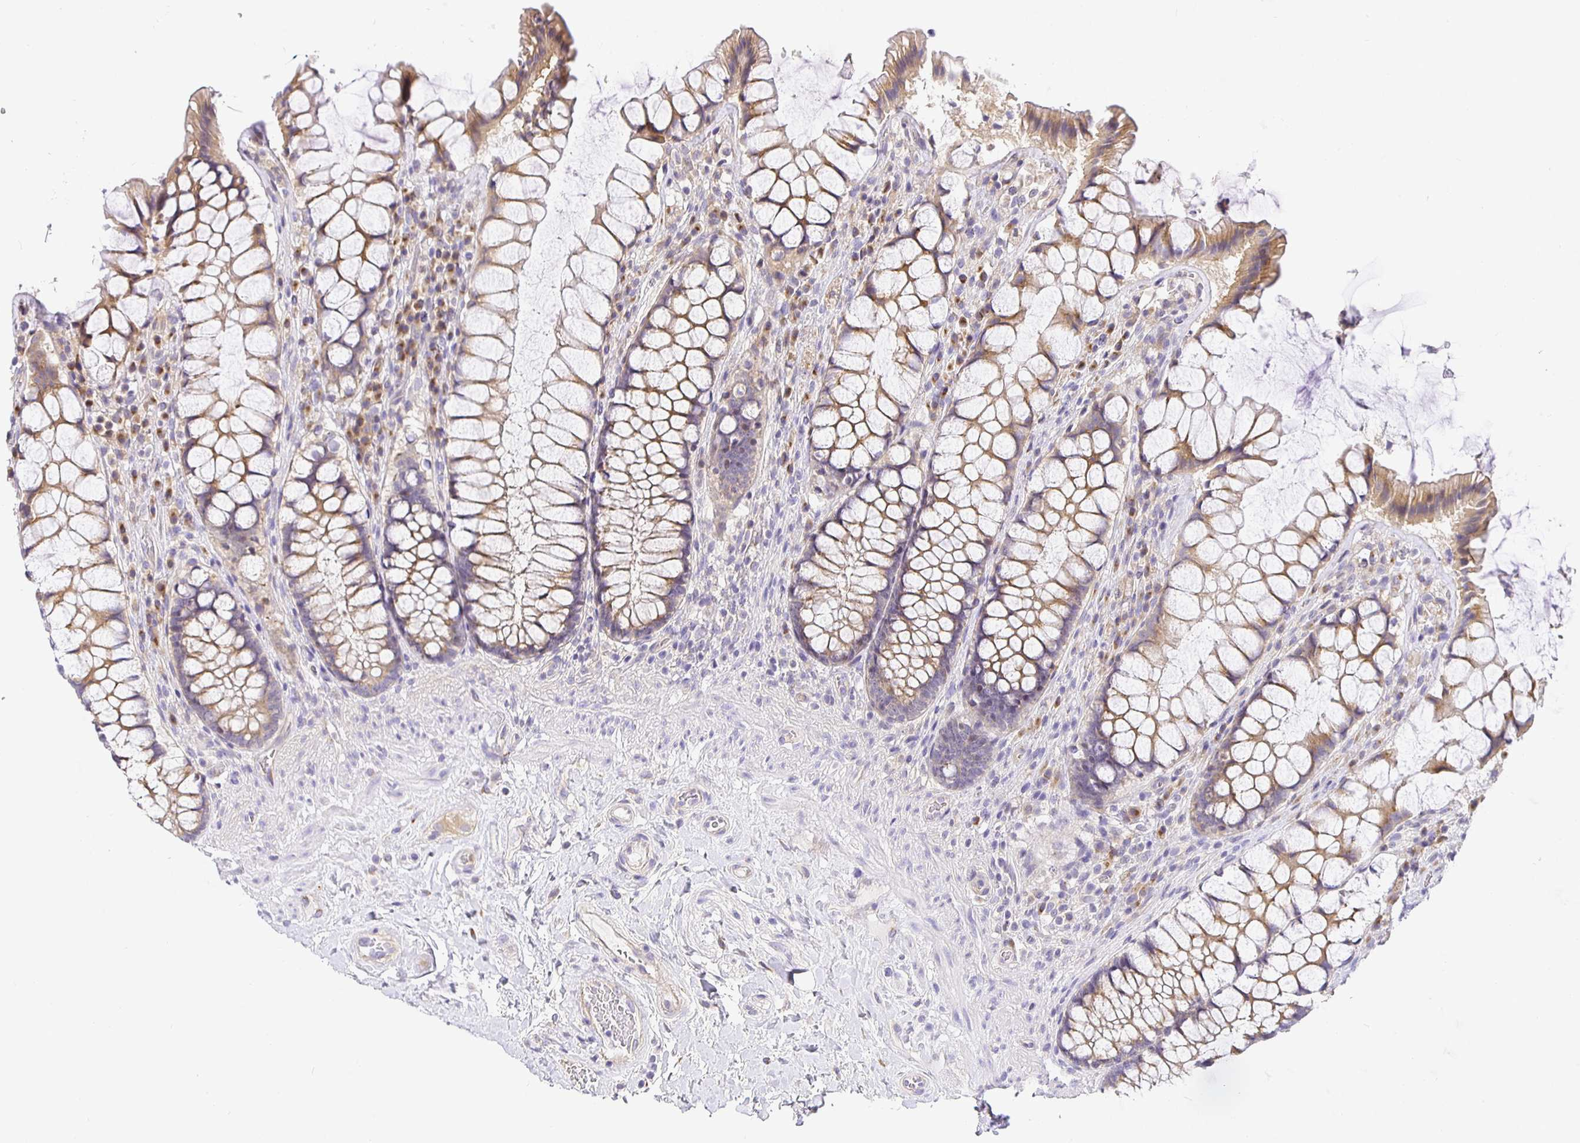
{"staining": {"intensity": "moderate", "quantity": ">75%", "location": "cytoplasmic/membranous"}, "tissue": "rectum", "cell_type": "Glandular cells", "image_type": "normal", "snomed": [{"axis": "morphology", "description": "Normal tissue, NOS"}, {"axis": "topography", "description": "Rectum"}], "caption": "High-power microscopy captured an immunohistochemistry micrograph of unremarkable rectum, revealing moderate cytoplasmic/membranous positivity in about >75% of glandular cells.", "gene": "OPALIN", "patient": {"sex": "female", "age": 58}}